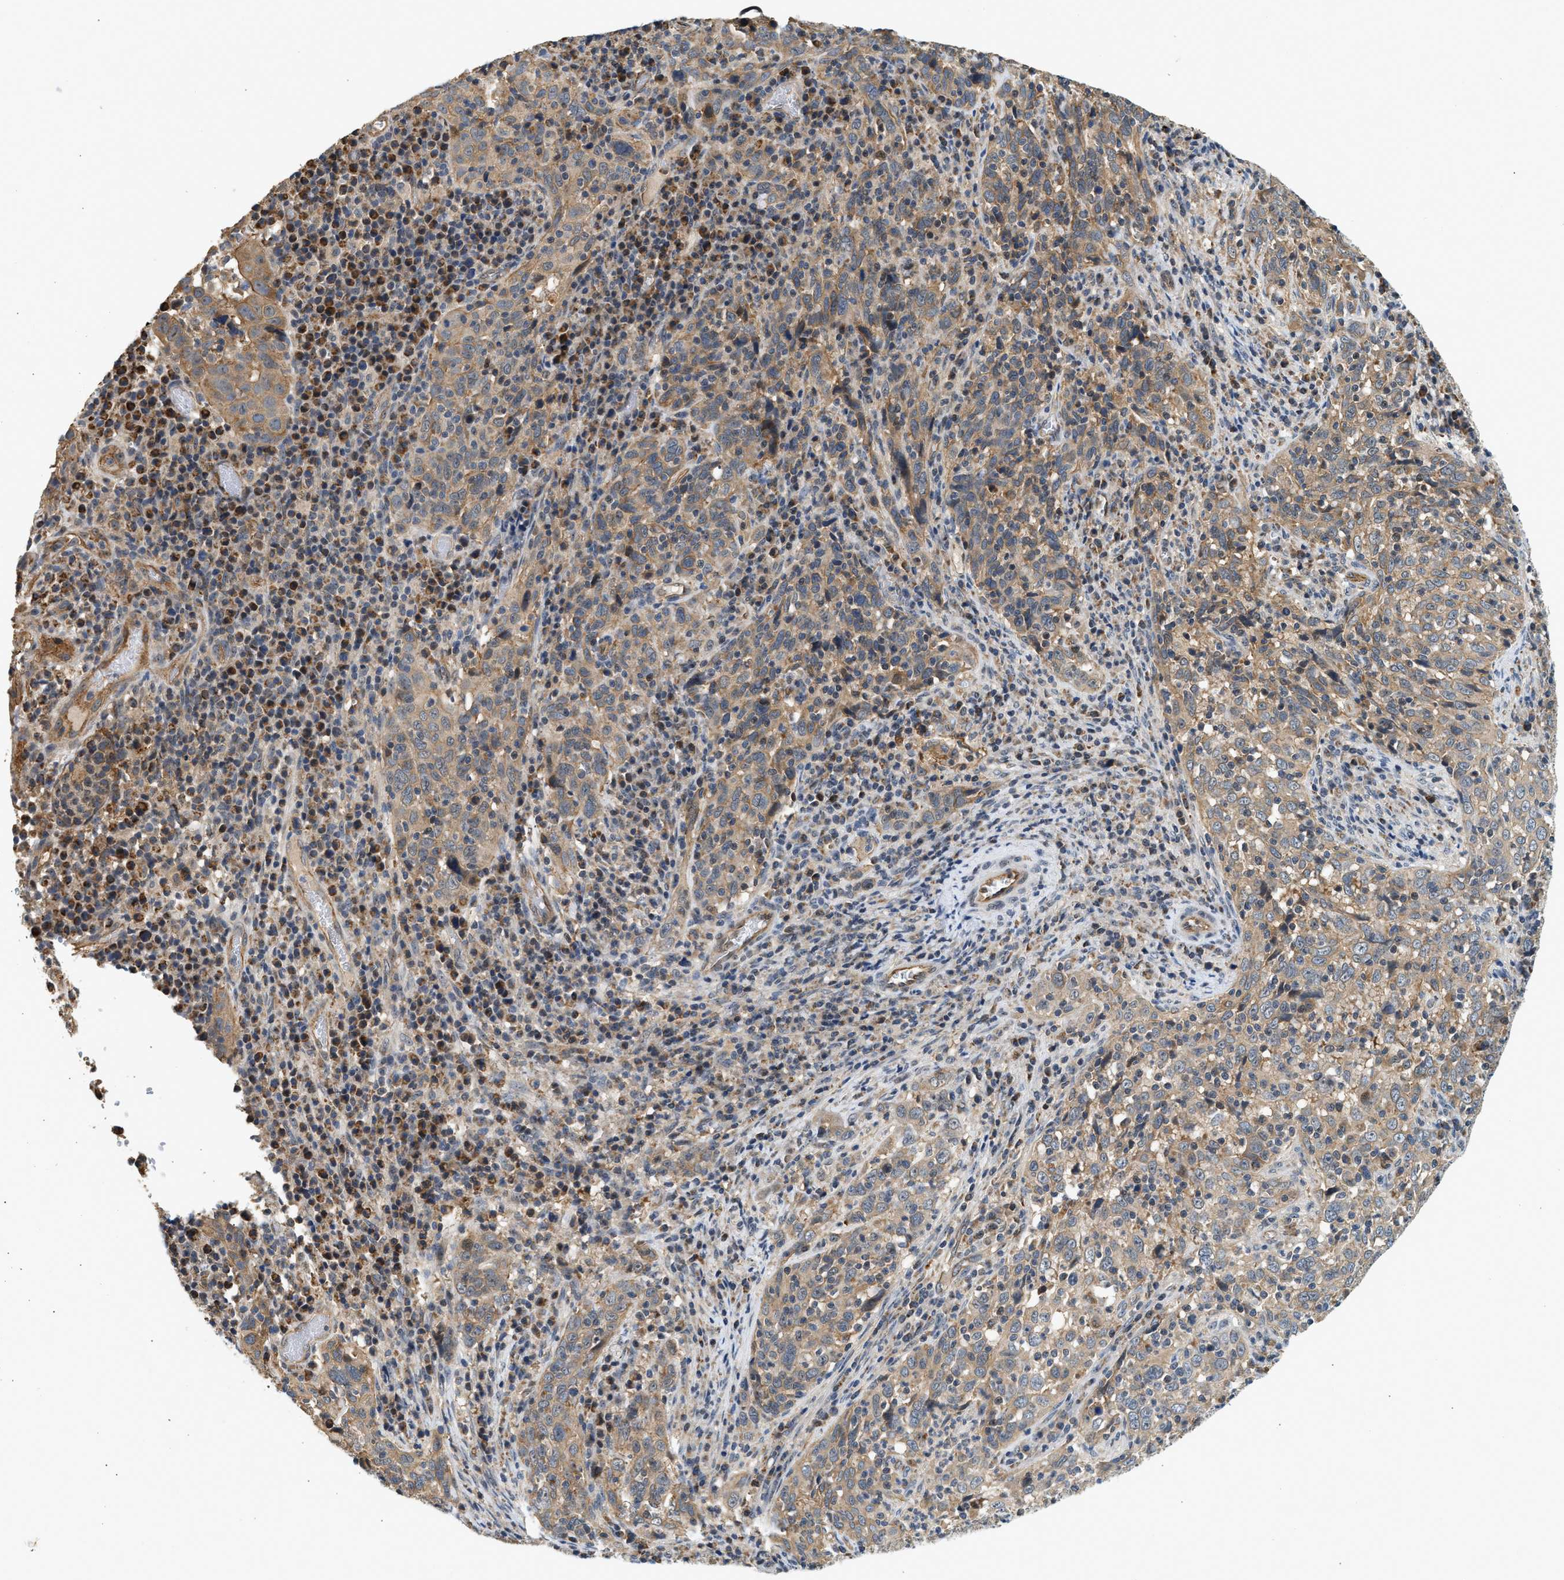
{"staining": {"intensity": "moderate", "quantity": ">75%", "location": "cytoplasmic/membranous"}, "tissue": "cervical cancer", "cell_type": "Tumor cells", "image_type": "cancer", "snomed": [{"axis": "morphology", "description": "Squamous cell carcinoma, NOS"}, {"axis": "topography", "description": "Cervix"}], "caption": "Protein expression analysis of human squamous cell carcinoma (cervical) reveals moderate cytoplasmic/membranous positivity in about >75% of tumor cells.", "gene": "DUSP14", "patient": {"sex": "female", "age": 46}}